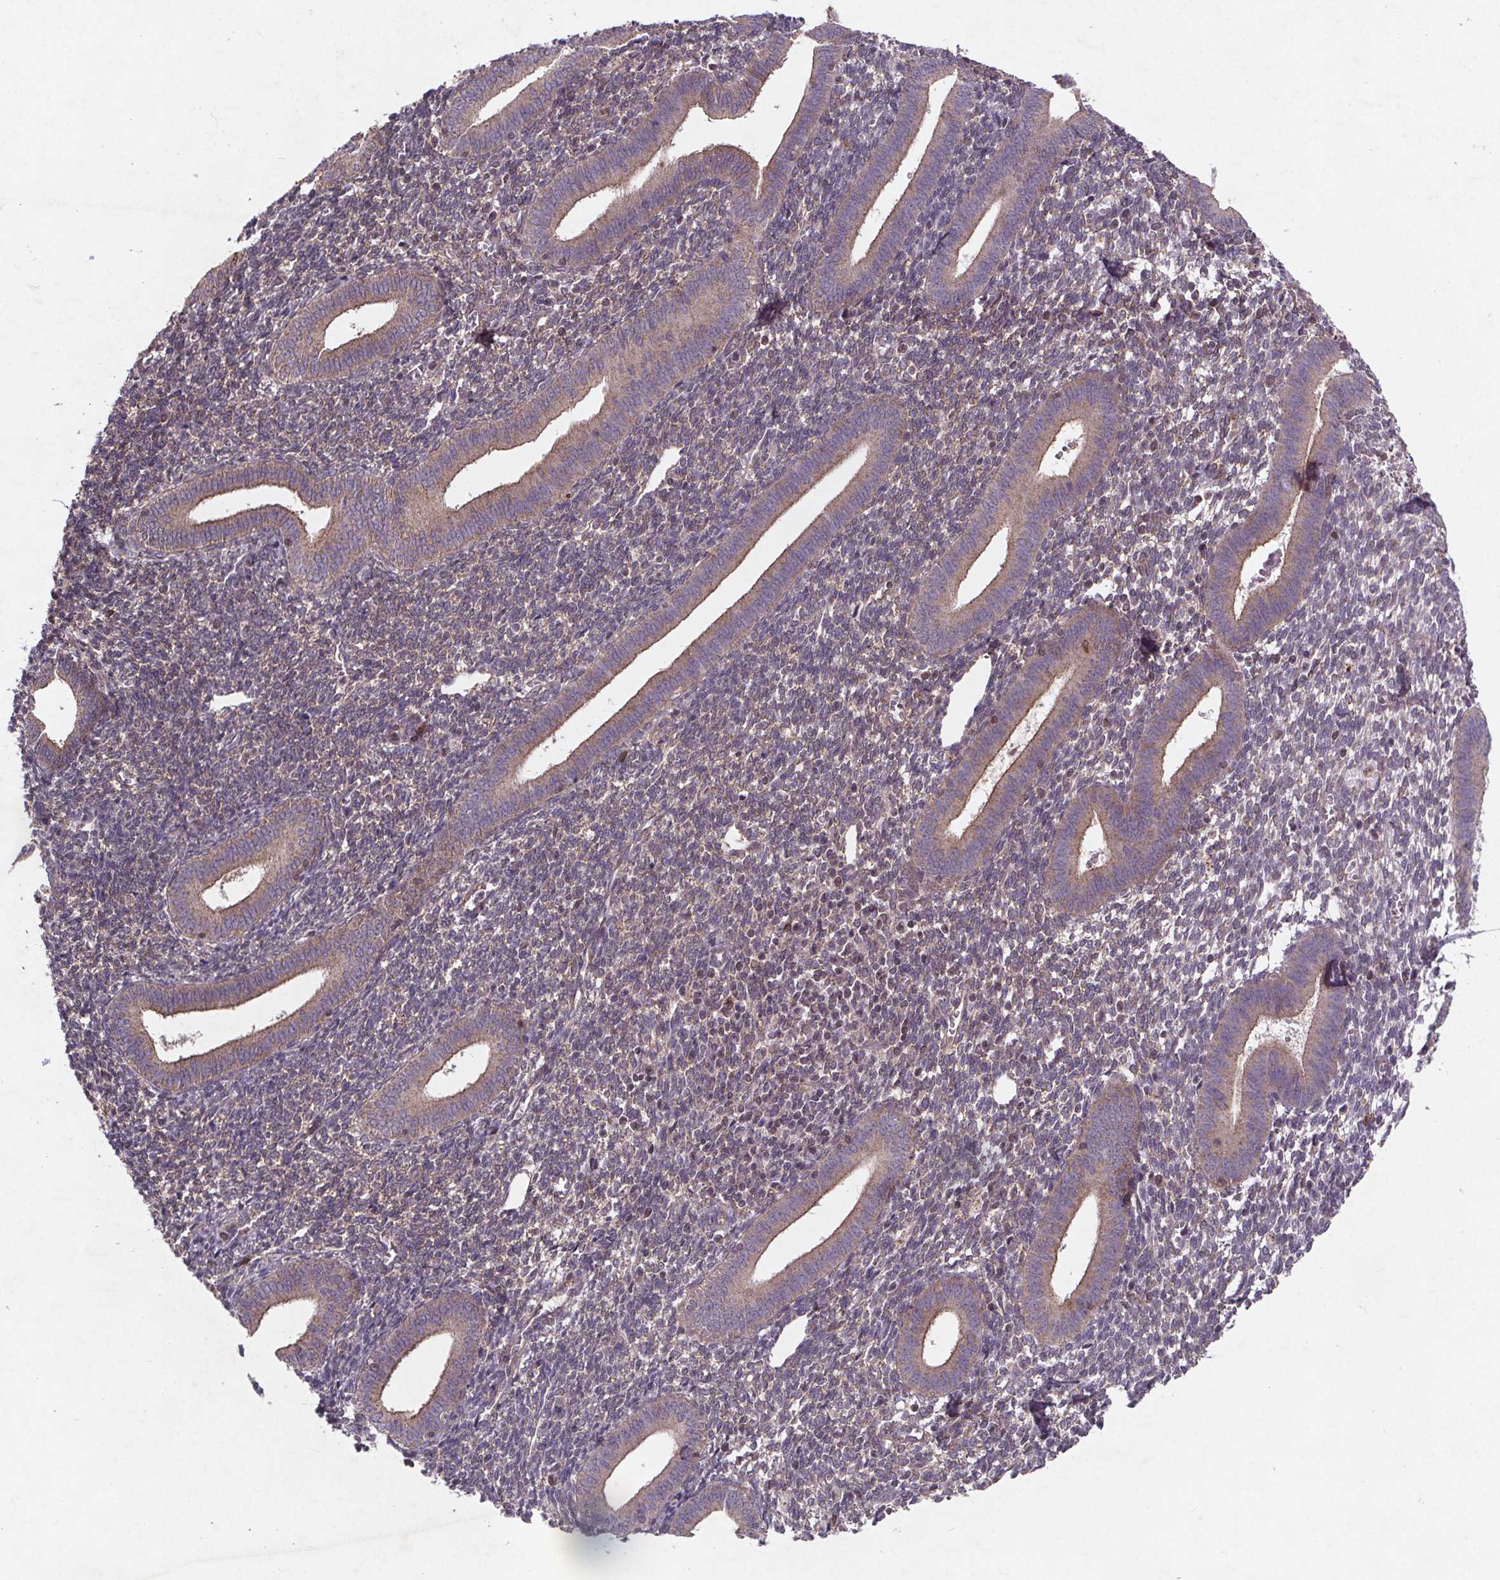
{"staining": {"intensity": "negative", "quantity": "none", "location": "none"}, "tissue": "endometrium", "cell_type": "Cells in endometrial stroma", "image_type": "normal", "snomed": [{"axis": "morphology", "description": "Normal tissue, NOS"}, {"axis": "topography", "description": "Endometrium"}], "caption": "Protein analysis of unremarkable endometrium reveals no significant positivity in cells in endometrial stroma.", "gene": "STRN3", "patient": {"sex": "female", "age": 25}}